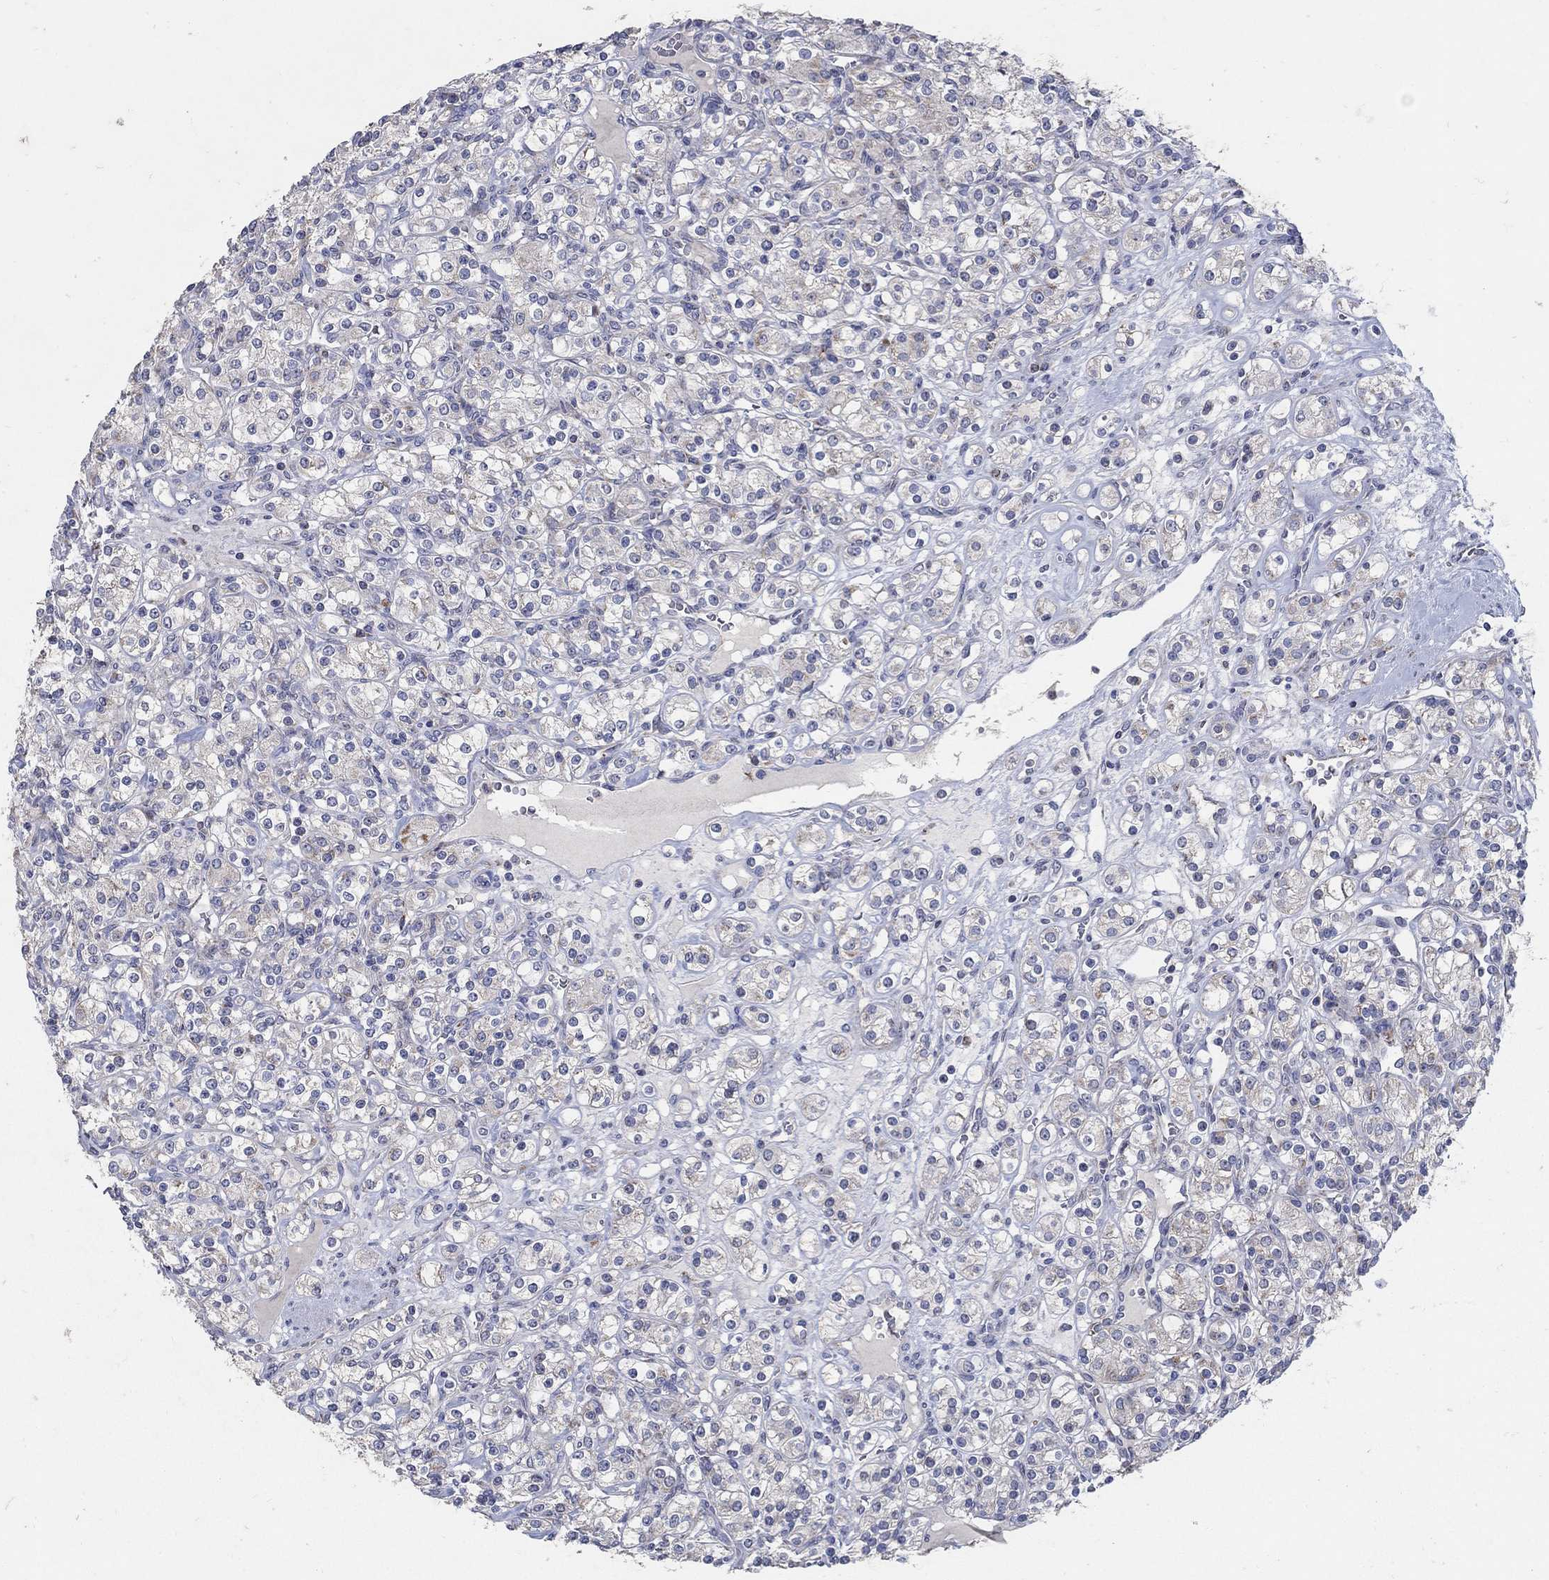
{"staining": {"intensity": "negative", "quantity": "none", "location": "none"}, "tissue": "renal cancer", "cell_type": "Tumor cells", "image_type": "cancer", "snomed": [{"axis": "morphology", "description": "Adenocarcinoma, NOS"}, {"axis": "topography", "description": "Kidney"}], "caption": "High power microscopy micrograph of an IHC micrograph of renal adenocarcinoma, revealing no significant staining in tumor cells.", "gene": "HMX2", "patient": {"sex": "male", "age": 77}}